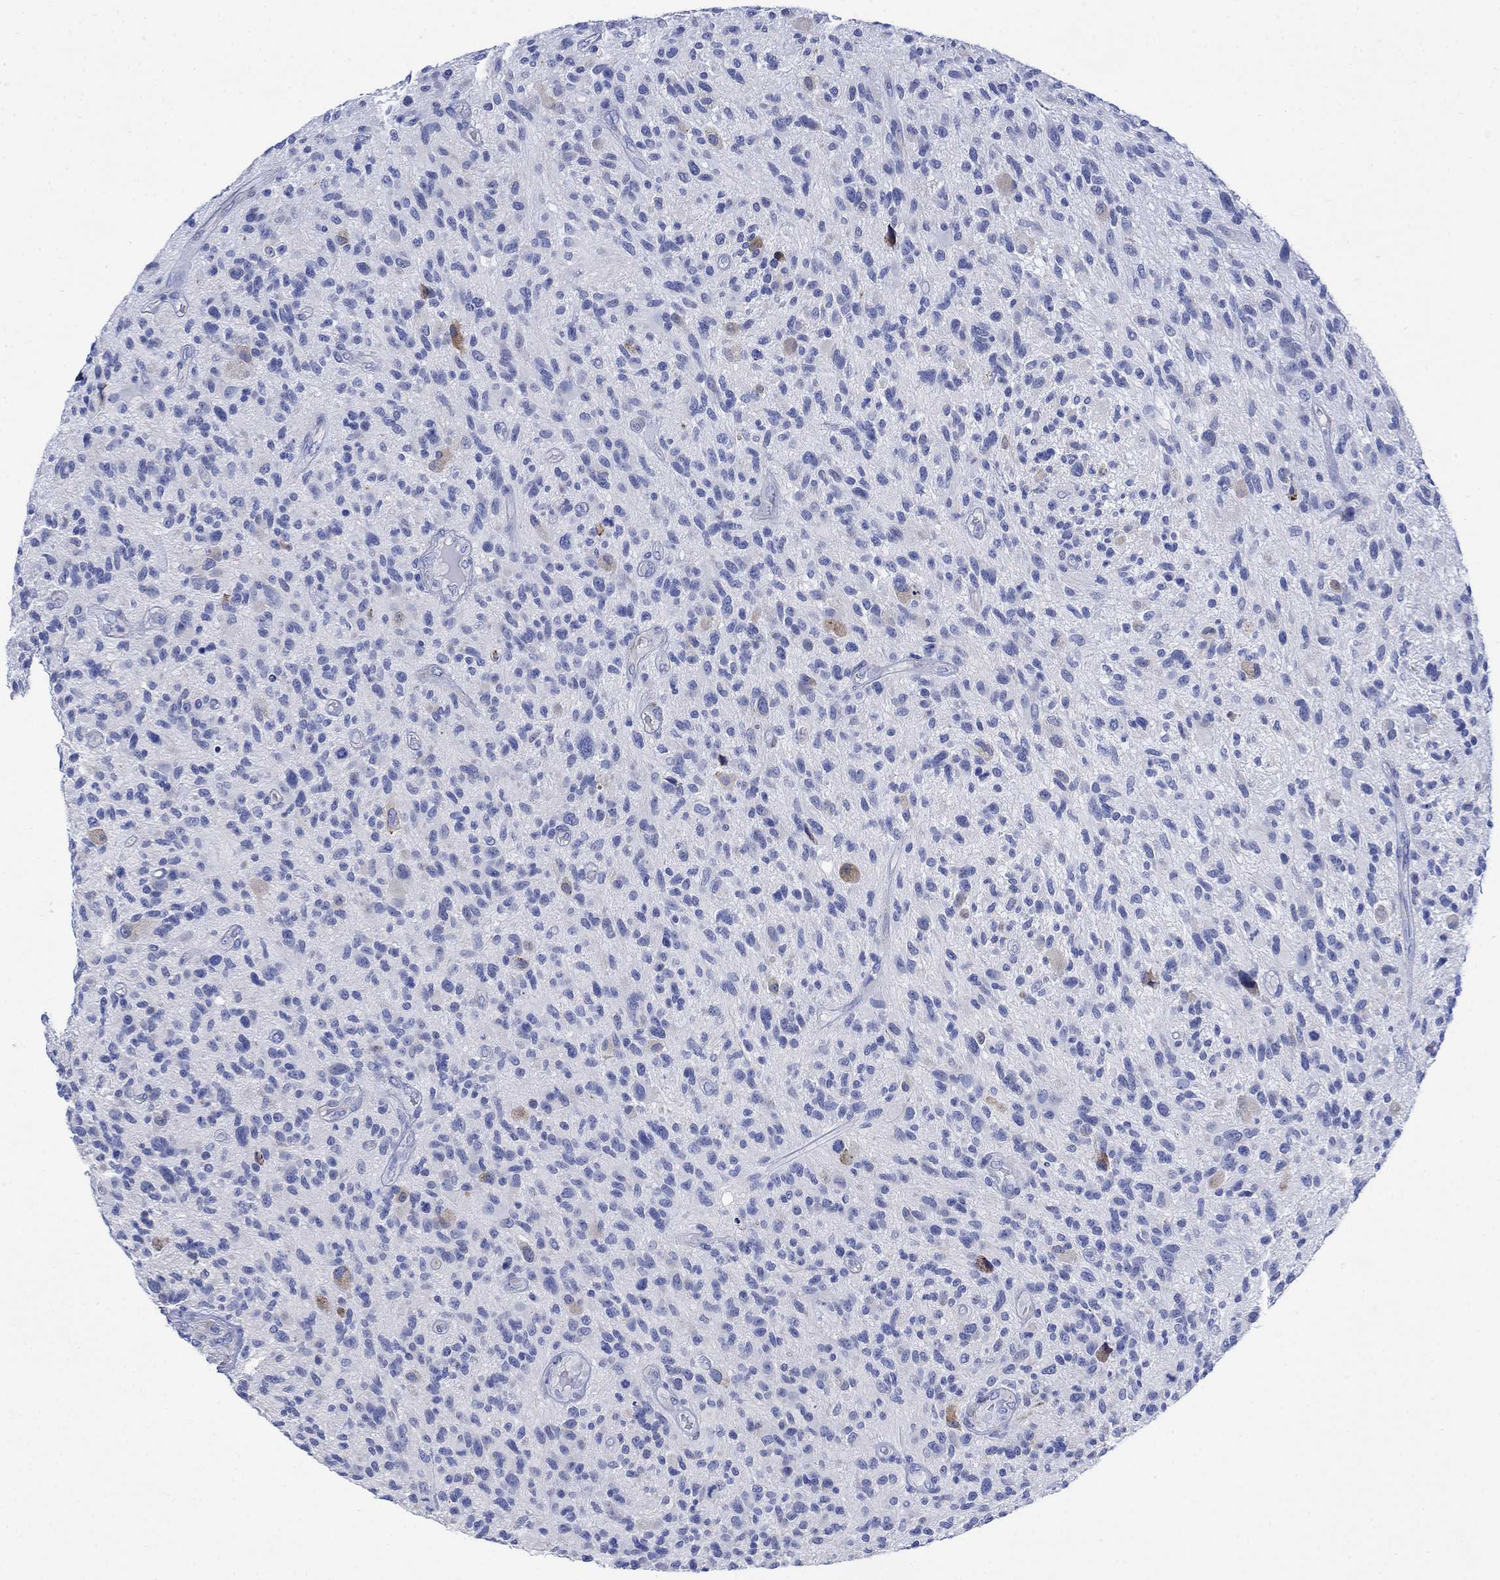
{"staining": {"intensity": "negative", "quantity": "none", "location": "none"}, "tissue": "glioma", "cell_type": "Tumor cells", "image_type": "cancer", "snomed": [{"axis": "morphology", "description": "Glioma, malignant, High grade"}, {"axis": "topography", "description": "Brain"}], "caption": "A high-resolution micrograph shows IHC staining of glioma, which demonstrates no significant expression in tumor cells.", "gene": "MYL1", "patient": {"sex": "male", "age": 47}}